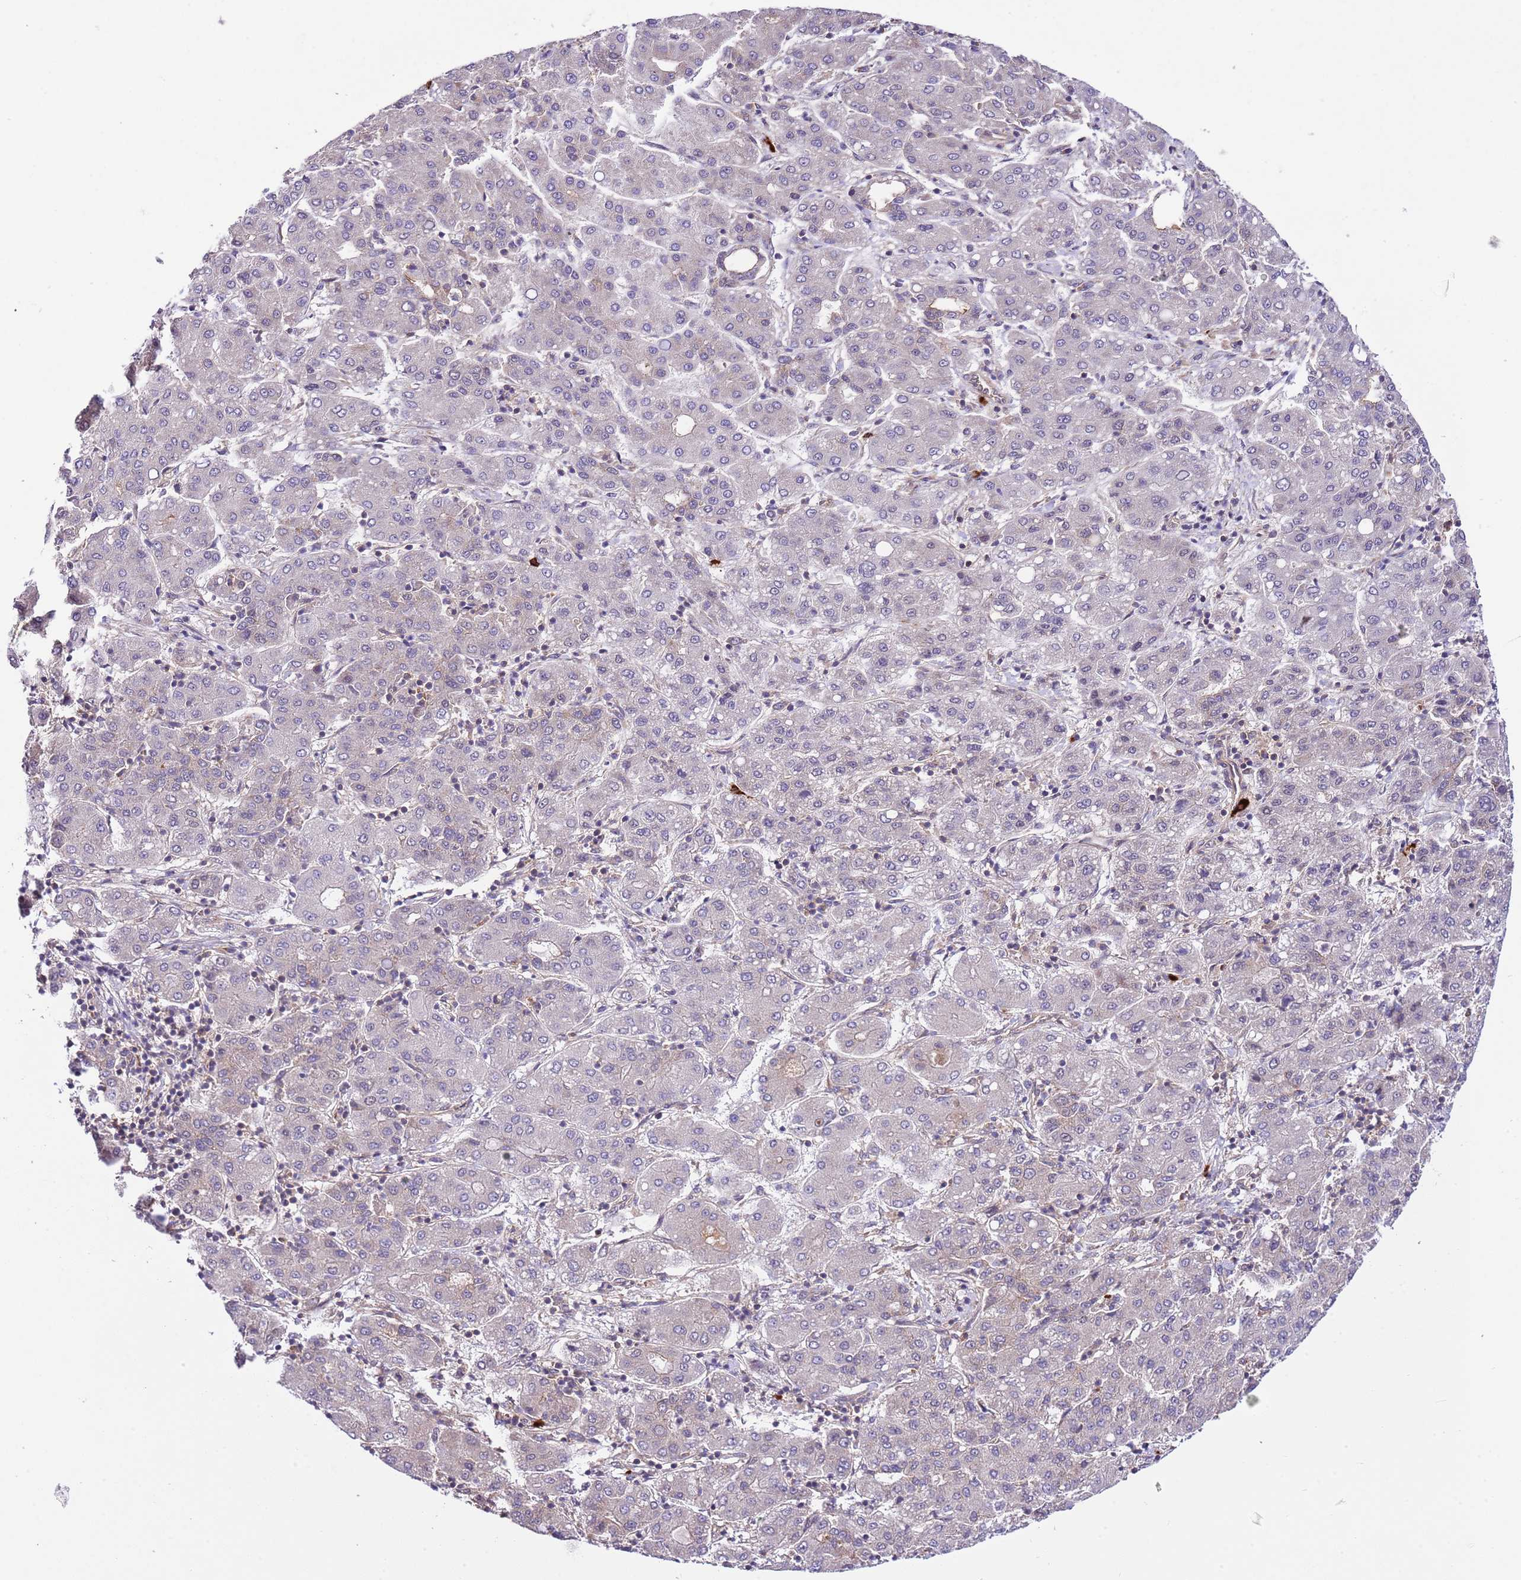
{"staining": {"intensity": "negative", "quantity": "none", "location": "none"}, "tissue": "liver cancer", "cell_type": "Tumor cells", "image_type": "cancer", "snomed": [{"axis": "morphology", "description": "Carcinoma, Hepatocellular, NOS"}, {"axis": "topography", "description": "Liver"}], "caption": "This is an immunohistochemistry (IHC) photomicrograph of human liver cancer. There is no expression in tumor cells.", "gene": "DONSON", "patient": {"sex": "male", "age": 65}}